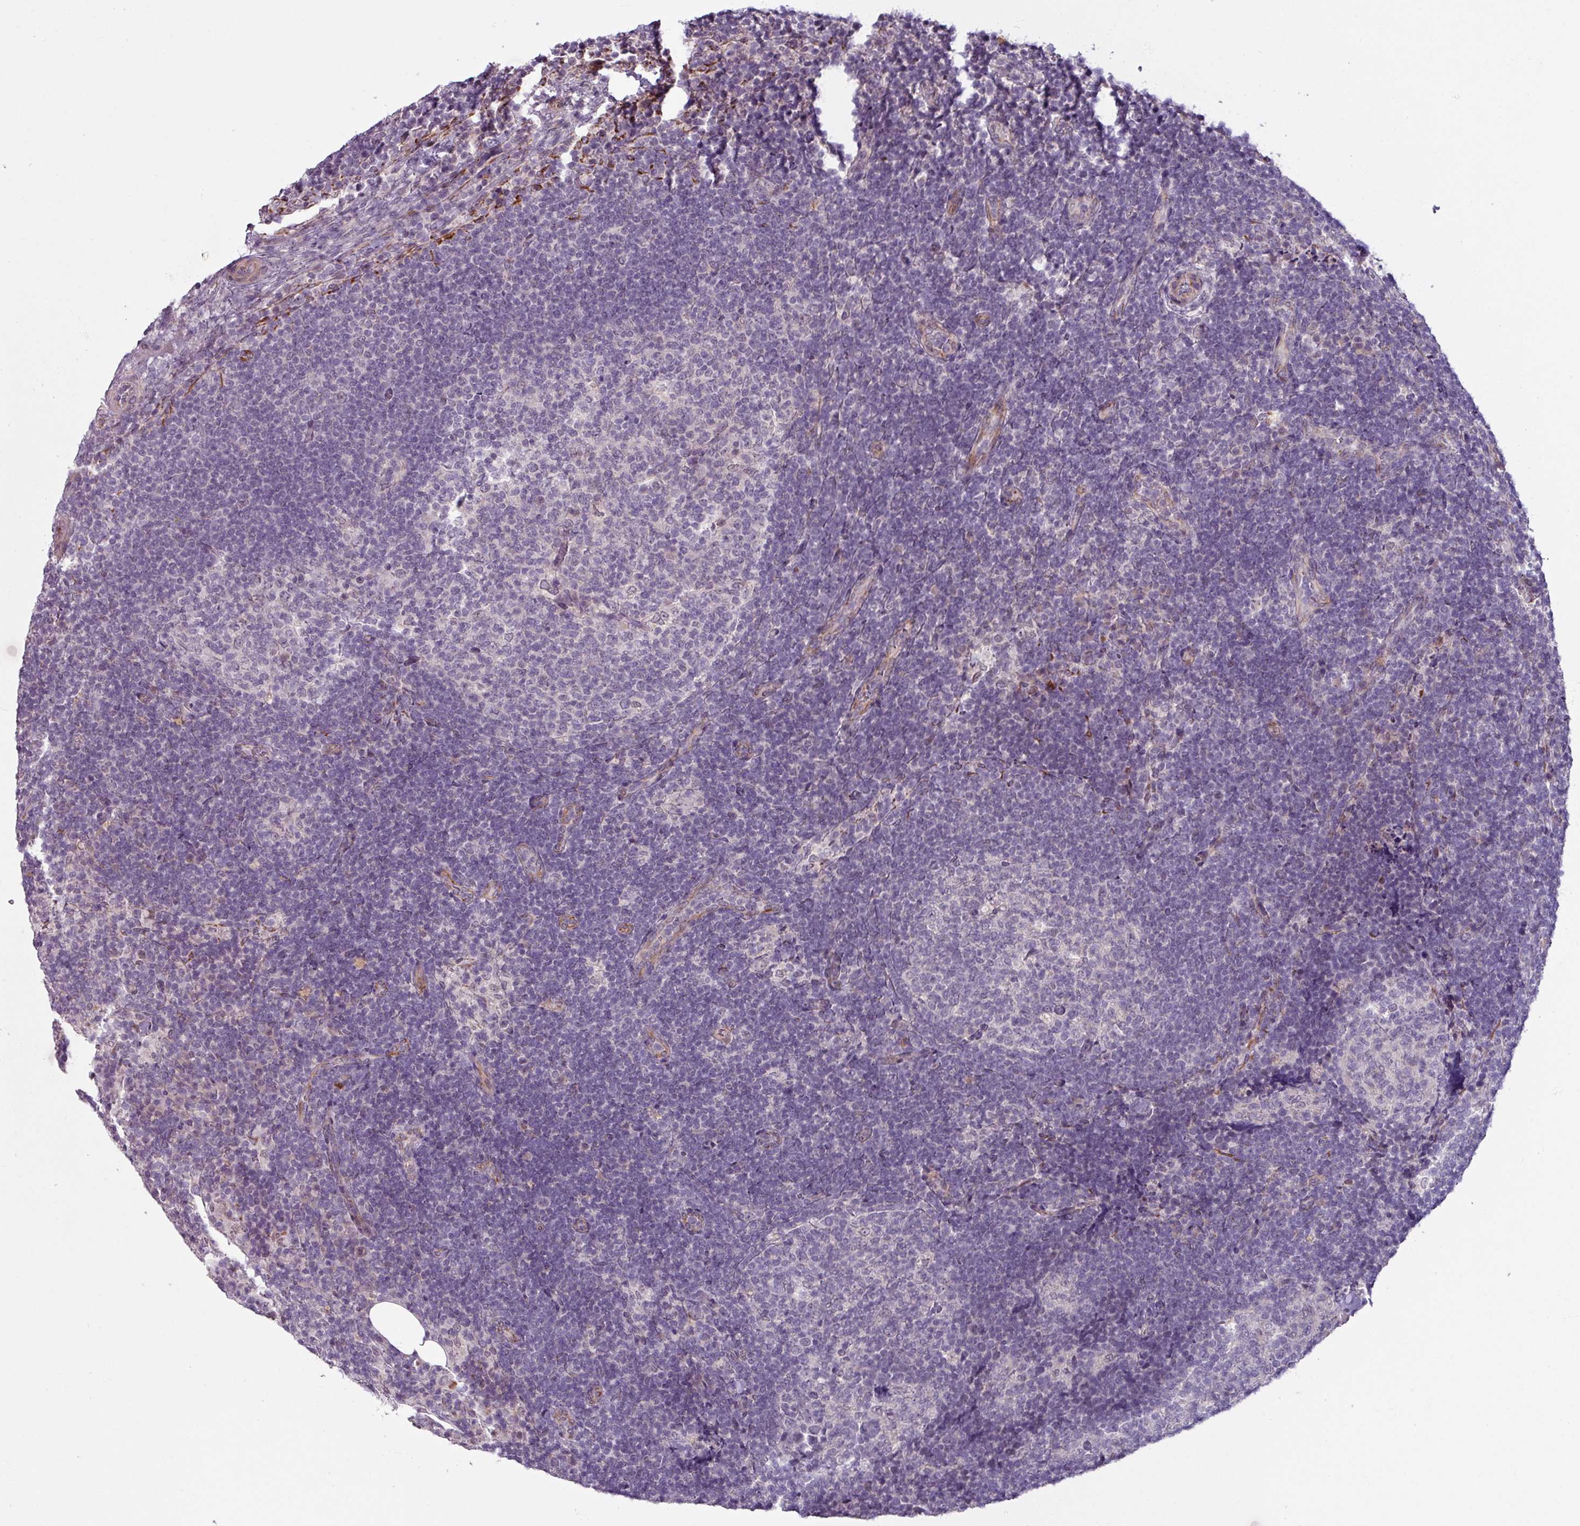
{"staining": {"intensity": "weak", "quantity": "<25%", "location": "nuclear"}, "tissue": "lymph node", "cell_type": "Germinal center cells", "image_type": "normal", "snomed": [{"axis": "morphology", "description": "Normal tissue, NOS"}, {"axis": "topography", "description": "Lymph node"}], "caption": "High power microscopy image of an immunohistochemistry image of benign lymph node, revealing no significant expression in germinal center cells.", "gene": "UVSSA", "patient": {"sex": "female", "age": 31}}